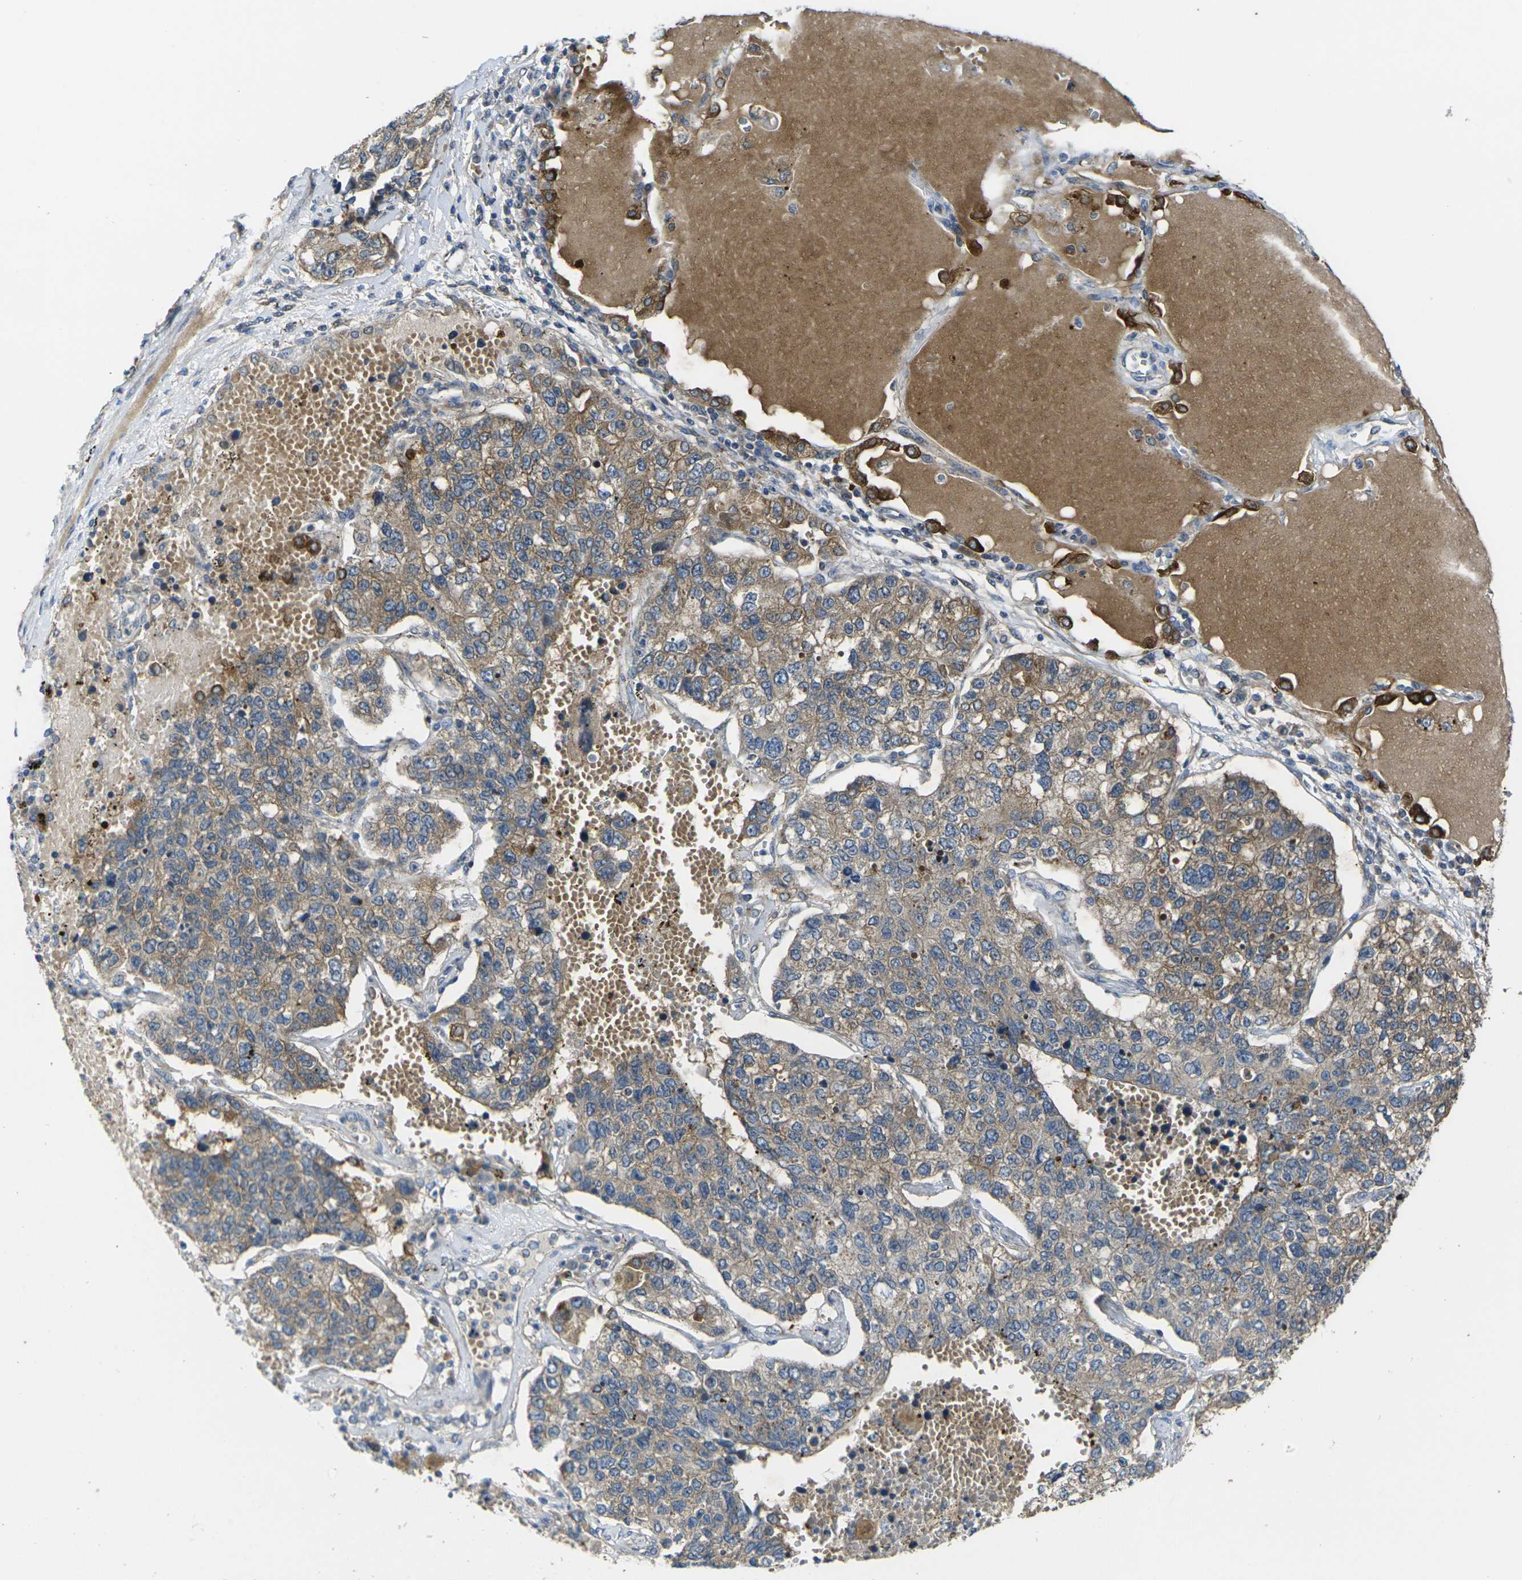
{"staining": {"intensity": "moderate", "quantity": ">75%", "location": "cytoplasmic/membranous"}, "tissue": "lung cancer", "cell_type": "Tumor cells", "image_type": "cancer", "snomed": [{"axis": "morphology", "description": "Adenocarcinoma, NOS"}, {"axis": "topography", "description": "Lung"}], "caption": "Lung cancer (adenocarcinoma) stained with IHC reveals moderate cytoplasmic/membranous positivity in about >75% of tumor cells.", "gene": "GNA12", "patient": {"sex": "male", "age": 49}}